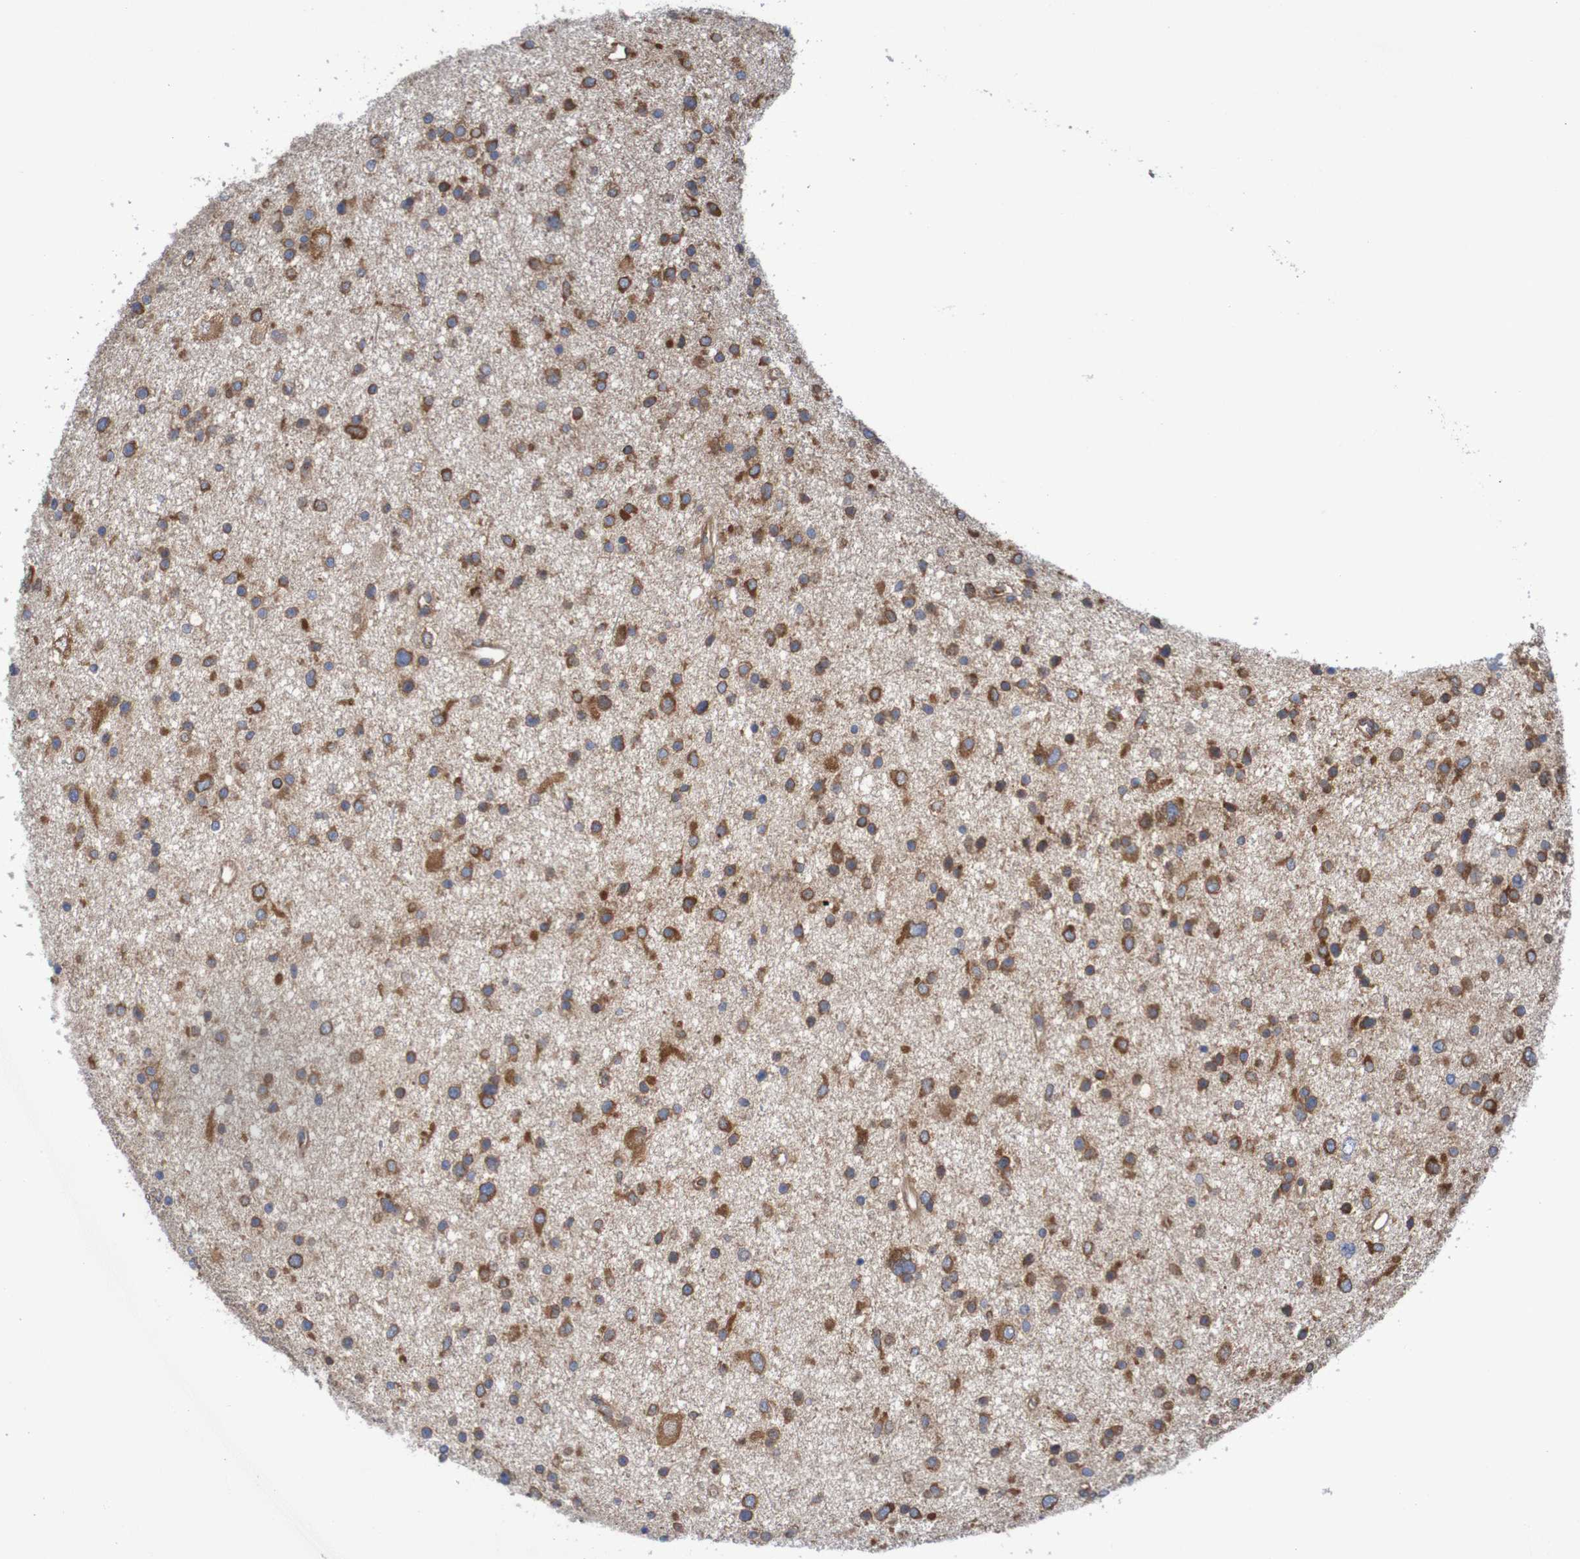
{"staining": {"intensity": "strong", "quantity": ">75%", "location": "cytoplasmic/membranous"}, "tissue": "glioma", "cell_type": "Tumor cells", "image_type": "cancer", "snomed": [{"axis": "morphology", "description": "Glioma, malignant, Low grade"}, {"axis": "topography", "description": "Brain"}], "caption": "Immunohistochemical staining of human malignant glioma (low-grade) demonstrates high levels of strong cytoplasmic/membranous protein staining in approximately >75% of tumor cells. (Brightfield microscopy of DAB IHC at high magnification).", "gene": "LRRC47", "patient": {"sex": "female", "age": 37}}